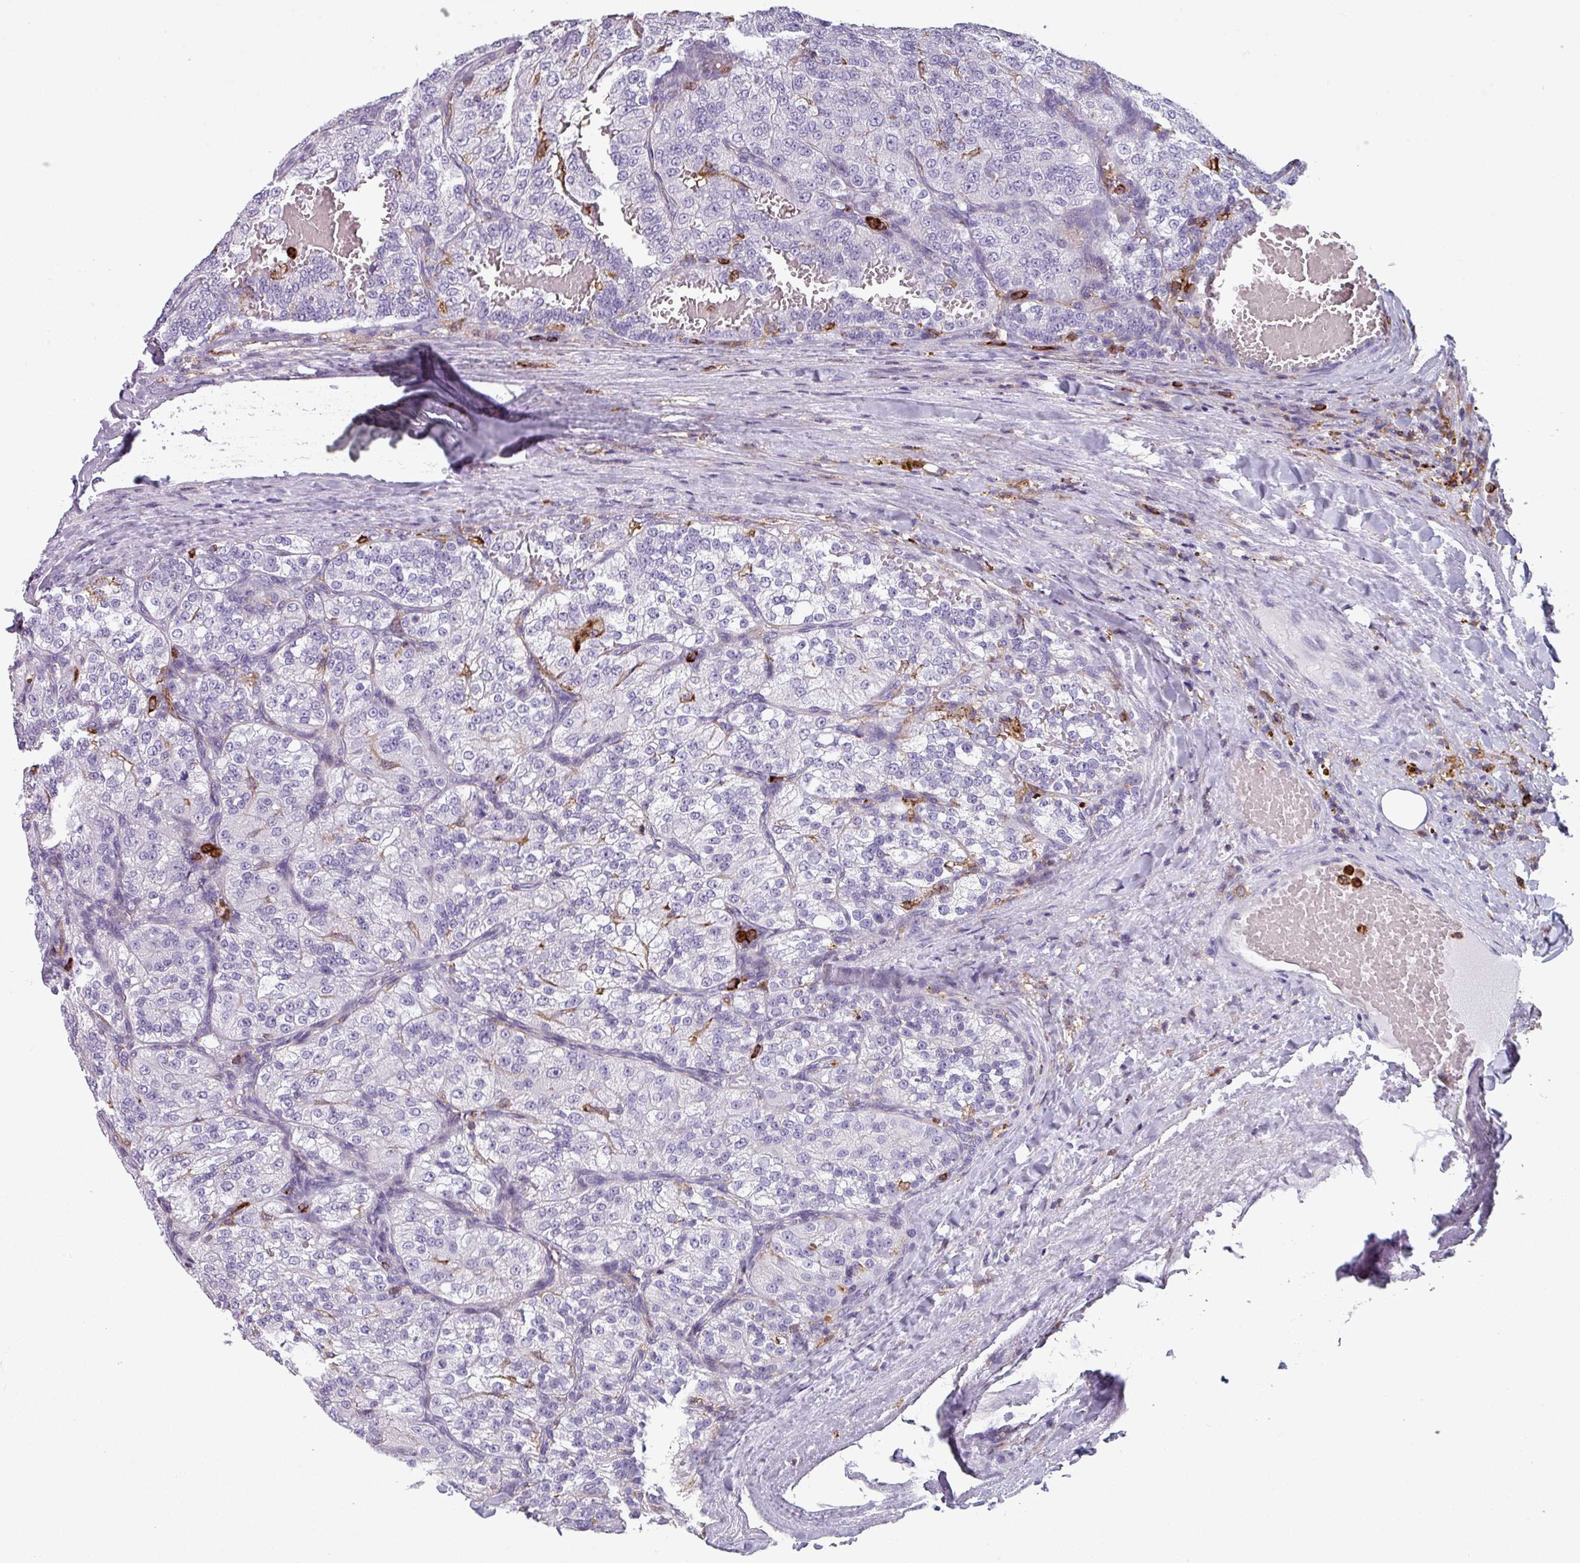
{"staining": {"intensity": "negative", "quantity": "none", "location": "none"}, "tissue": "renal cancer", "cell_type": "Tumor cells", "image_type": "cancer", "snomed": [{"axis": "morphology", "description": "Adenocarcinoma, NOS"}, {"axis": "topography", "description": "Kidney"}], "caption": "An immunohistochemistry image of renal cancer (adenocarcinoma) is shown. There is no staining in tumor cells of renal cancer (adenocarcinoma).", "gene": "EXOSC5", "patient": {"sex": "female", "age": 63}}